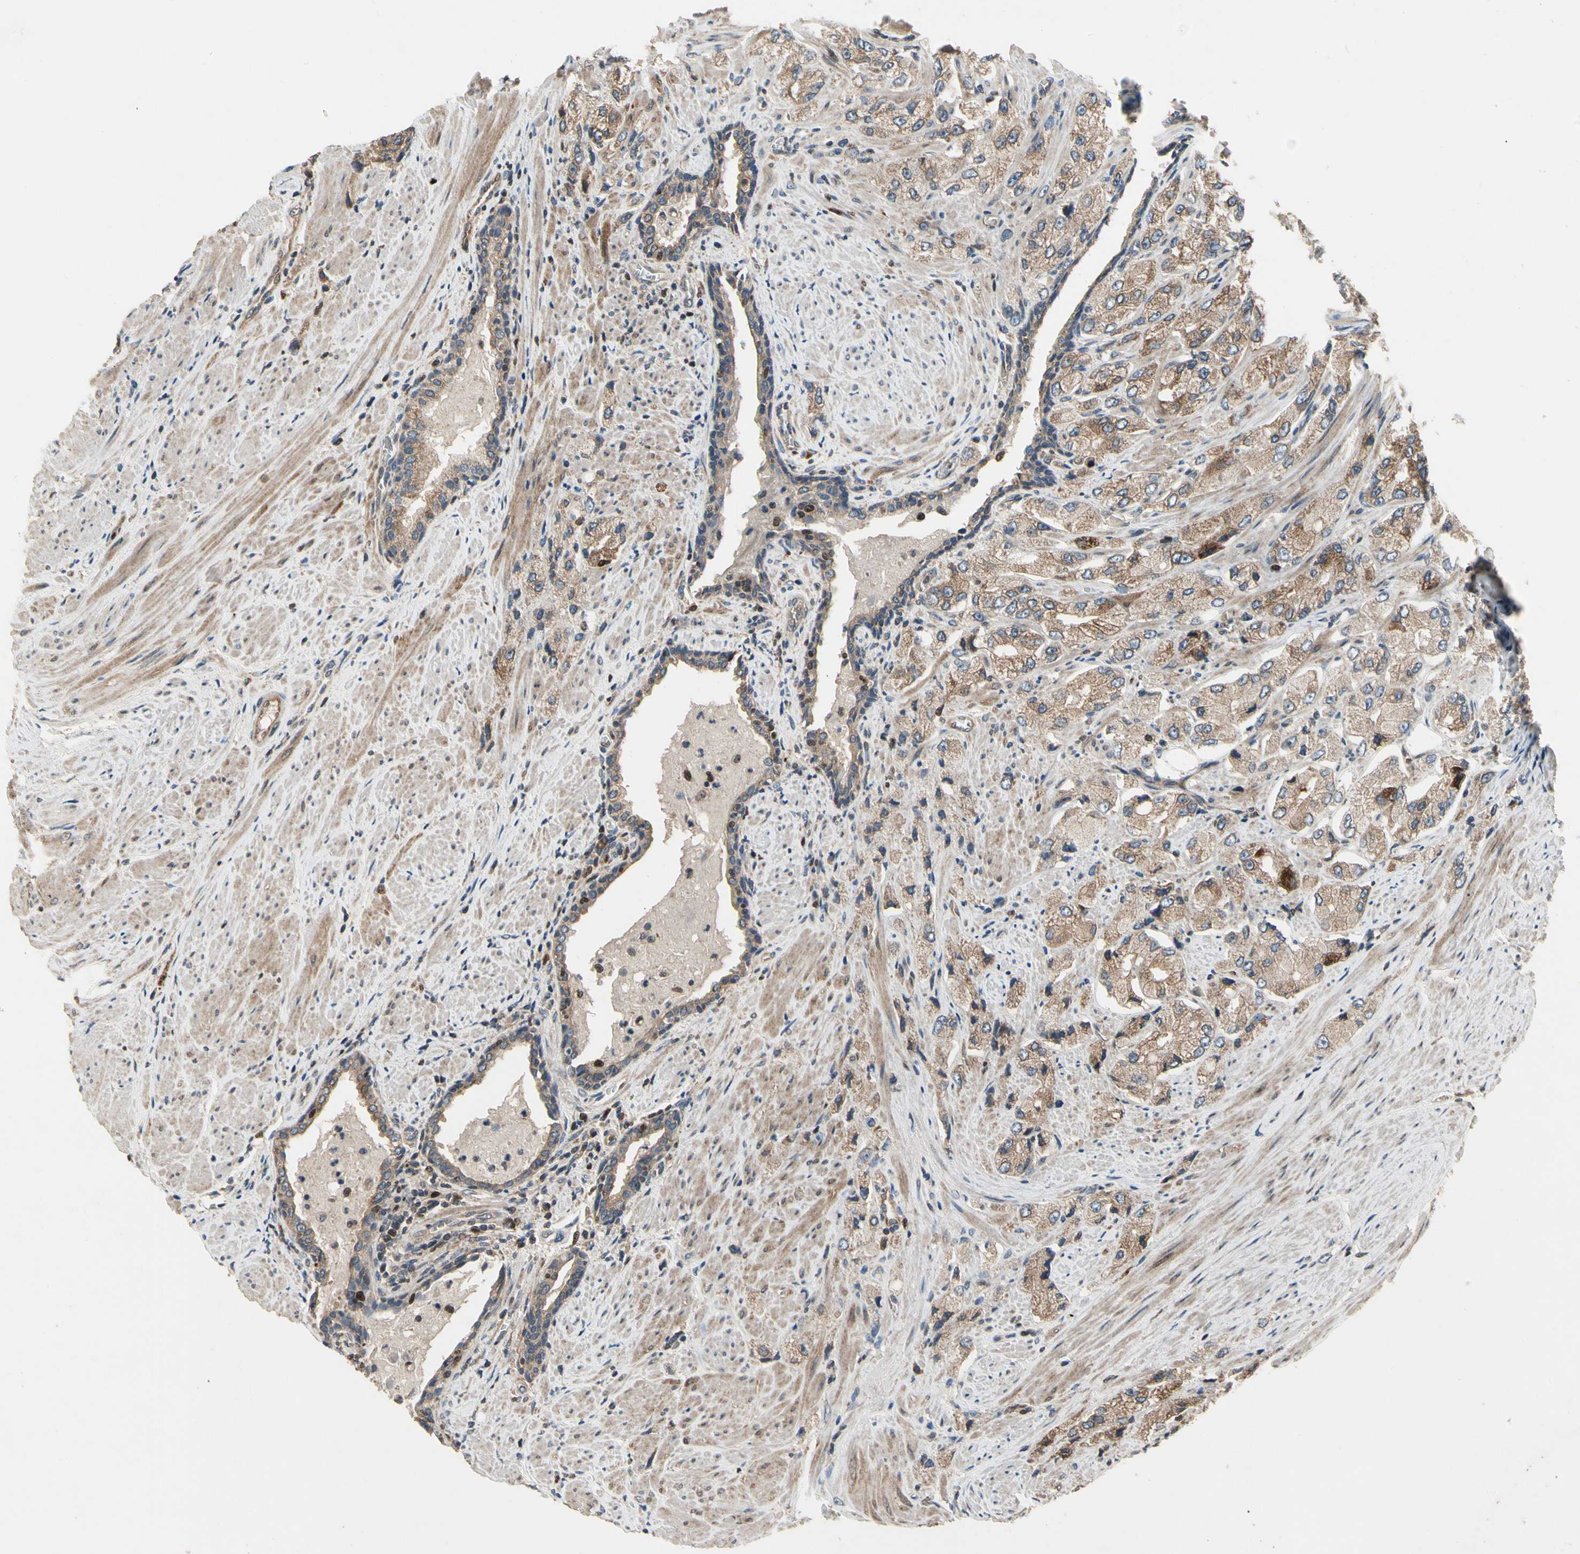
{"staining": {"intensity": "moderate", "quantity": ">75%", "location": "cytoplasmic/membranous"}, "tissue": "prostate cancer", "cell_type": "Tumor cells", "image_type": "cancer", "snomed": [{"axis": "morphology", "description": "Adenocarcinoma, High grade"}, {"axis": "topography", "description": "Prostate"}], "caption": "Immunohistochemical staining of human prostate cancer (high-grade adenocarcinoma) shows medium levels of moderate cytoplasmic/membranous staining in approximately >75% of tumor cells.", "gene": "CGREF1", "patient": {"sex": "male", "age": 58}}